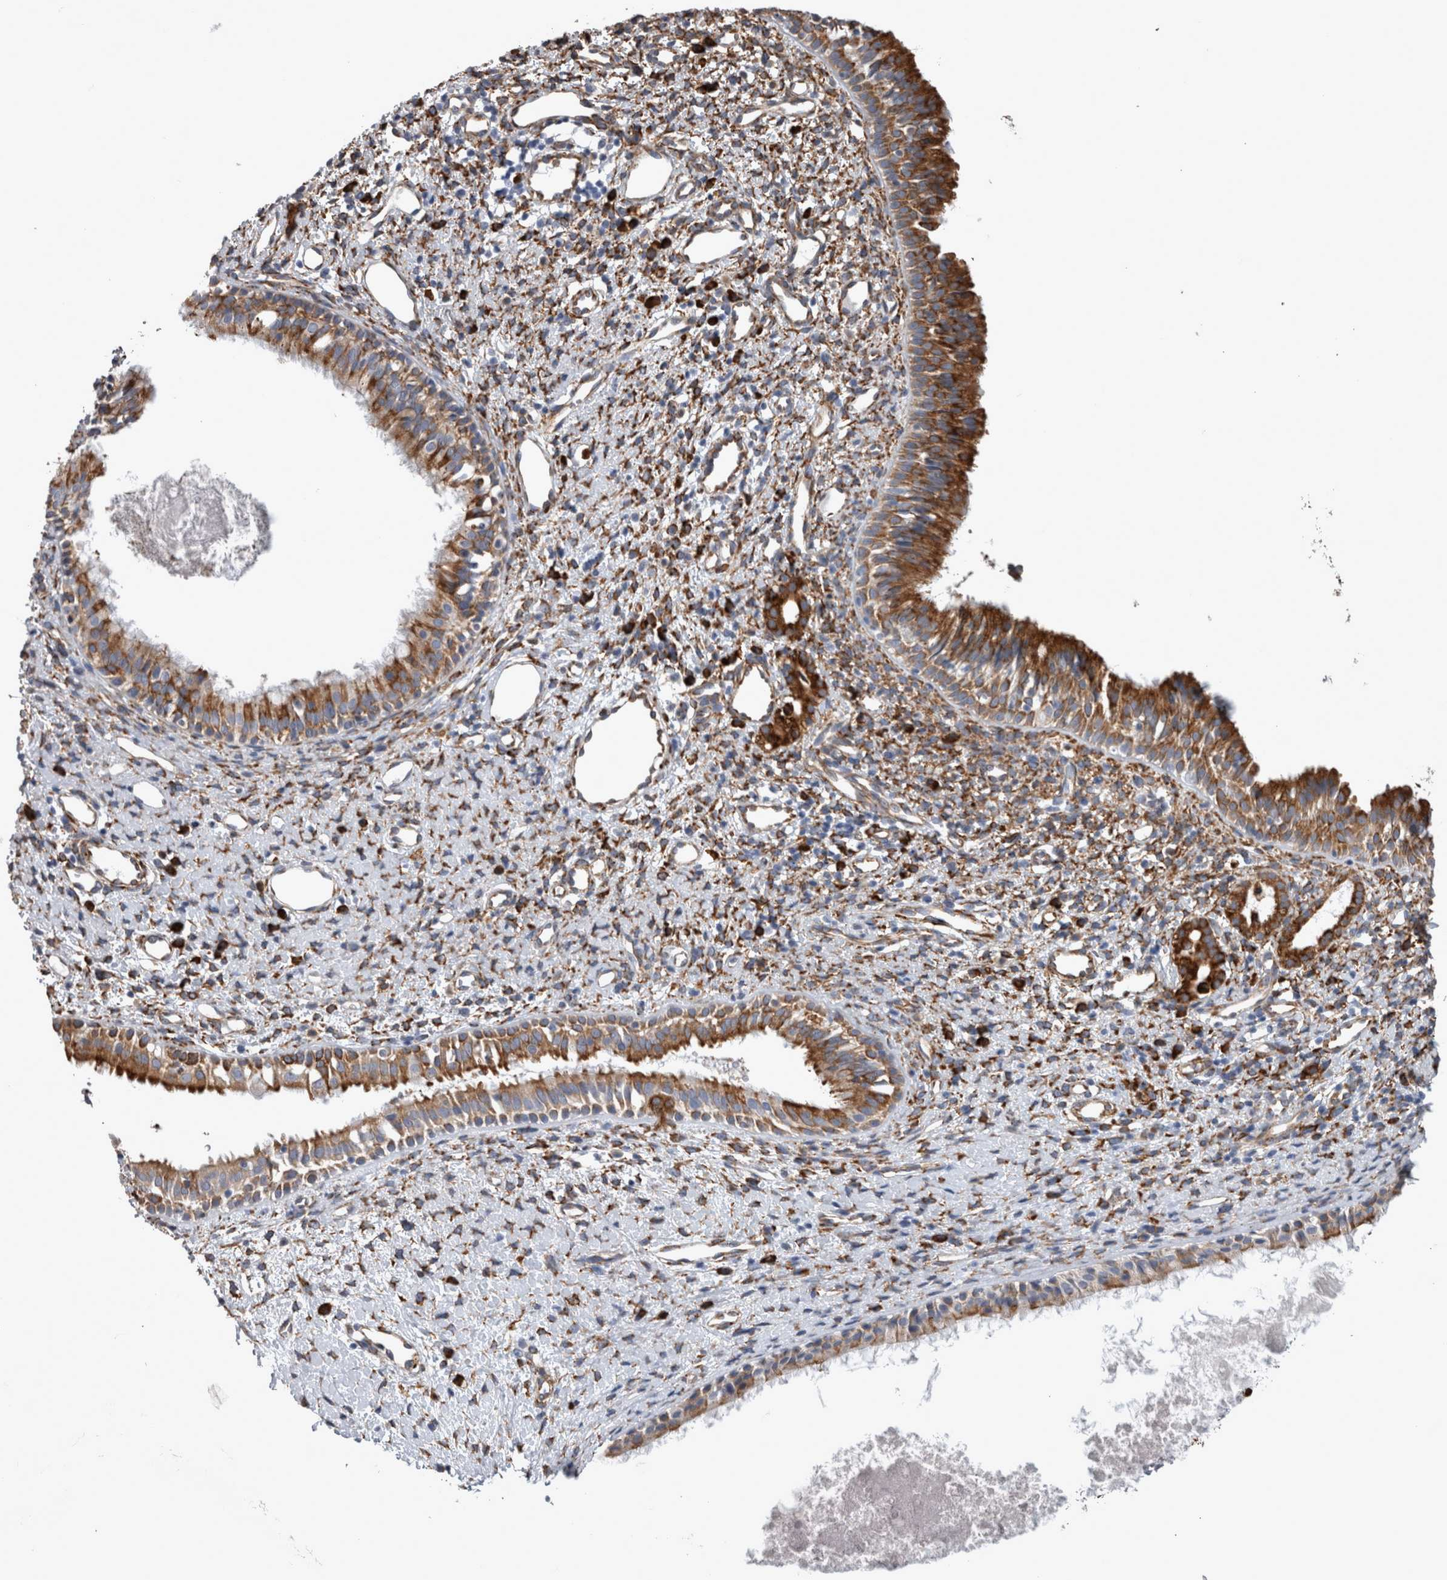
{"staining": {"intensity": "strong", "quantity": ">75%", "location": "cytoplasmic/membranous"}, "tissue": "nasopharynx", "cell_type": "Respiratory epithelial cells", "image_type": "normal", "snomed": [{"axis": "morphology", "description": "Normal tissue, NOS"}, {"axis": "topography", "description": "Nasopharynx"}], "caption": "Strong cytoplasmic/membranous expression is appreciated in approximately >75% of respiratory epithelial cells in normal nasopharynx. (Stains: DAB in brown, nuclei in blue, Microscopy: brightfield microscopy at high magnification).", "gene": "FHIP2B", "patient": {"sex": "male", "age": 22}}